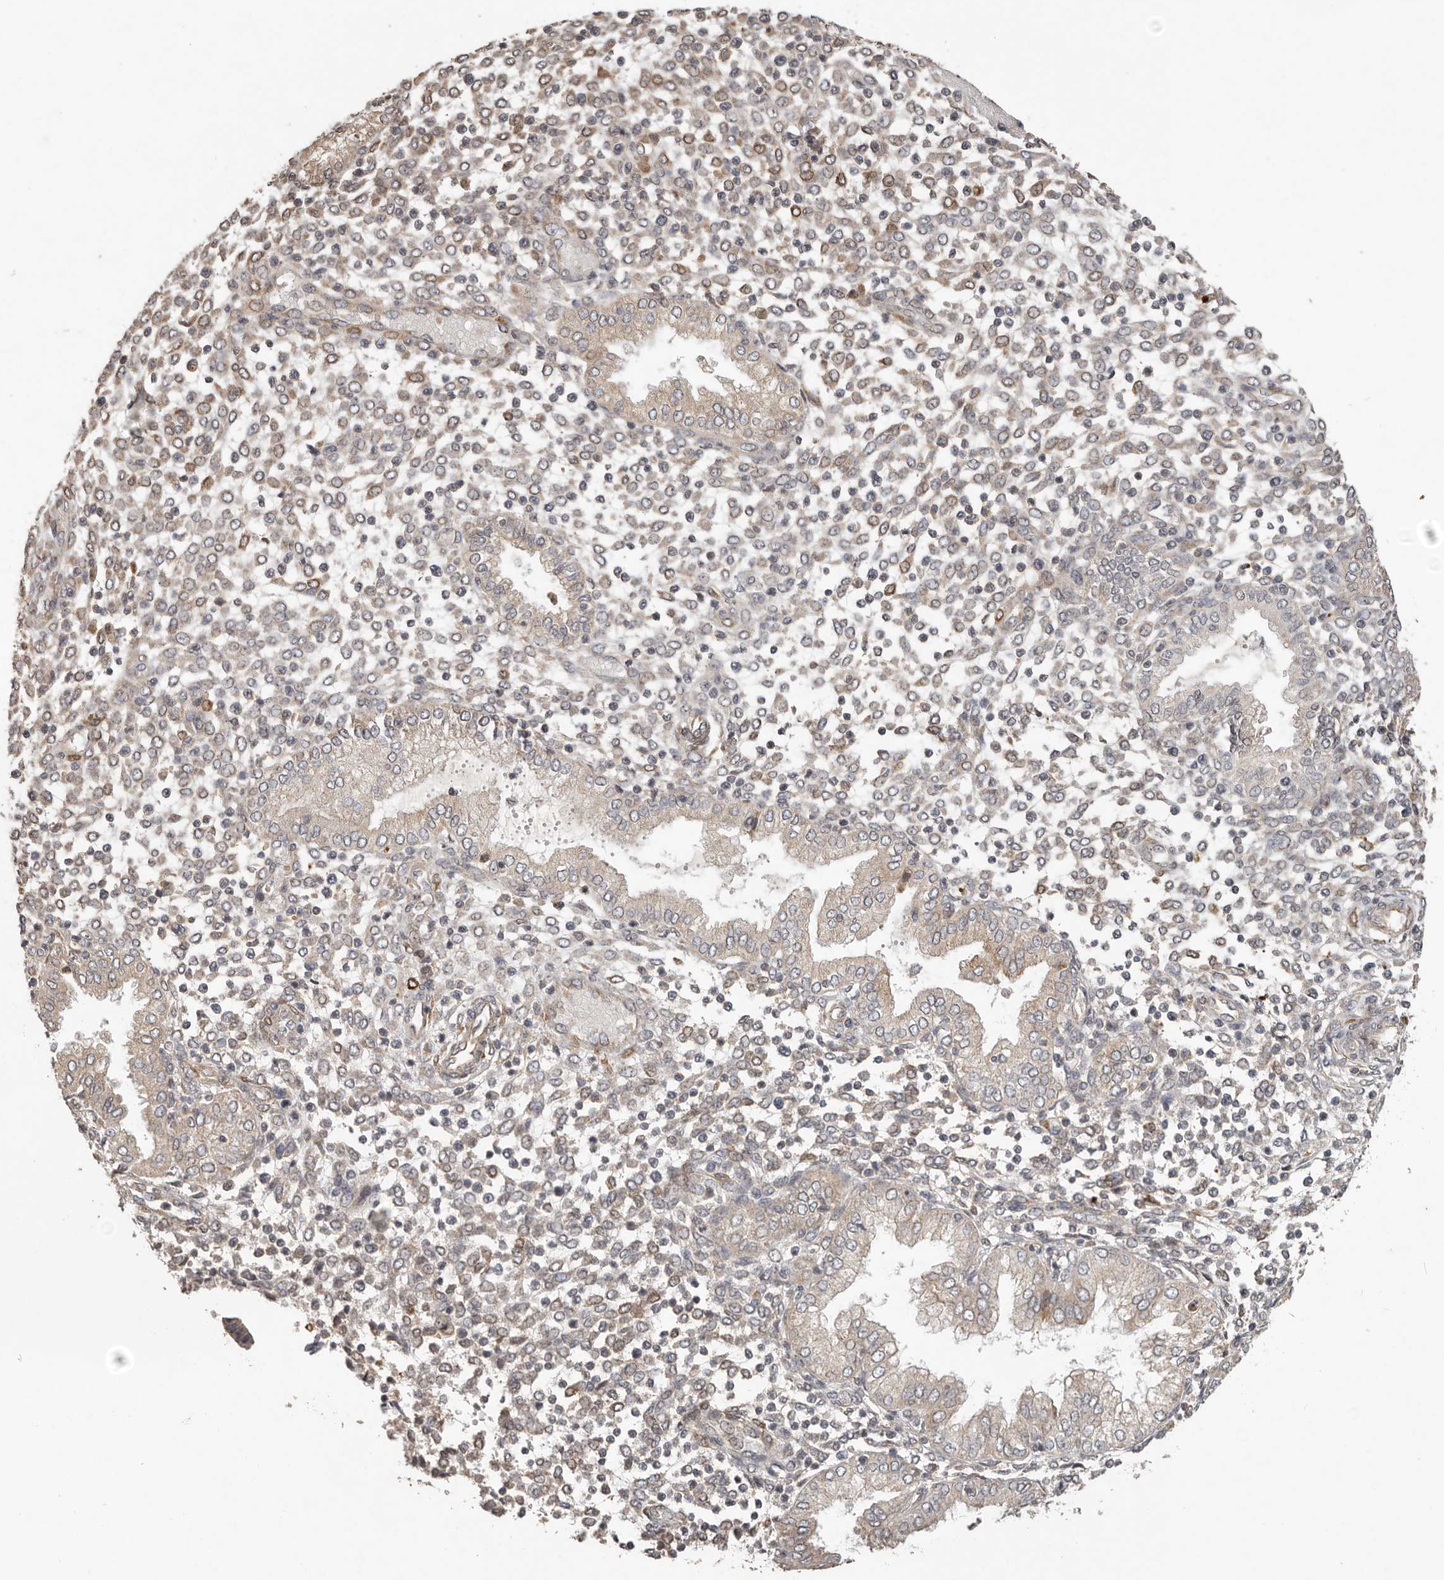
{"staining": {"intensity": "weak", "quantity": "25%-75%", "location": "cytoplasmic/membranous"}, "tissue": "endometrium", "cell_type": "Cells in endometrial stroma", "image_type": "normal", "snomed": [{"axis": "morphology", "description": "Normal tissue, NOS"}, {"axis": "topography", "description": "Endometrium"}], "caption": "Immunohistochemical staining of normal human endometrium shows 25%-75% levels of weak cytoplasmic/membranous protein staining in approximately 25%-75% of cells in endometrial stroma. (Brightfield microscopy of DAB IHC at high magnification).", "gene": "PLOD2", "patient": {"sex": "female", "age": 53}}